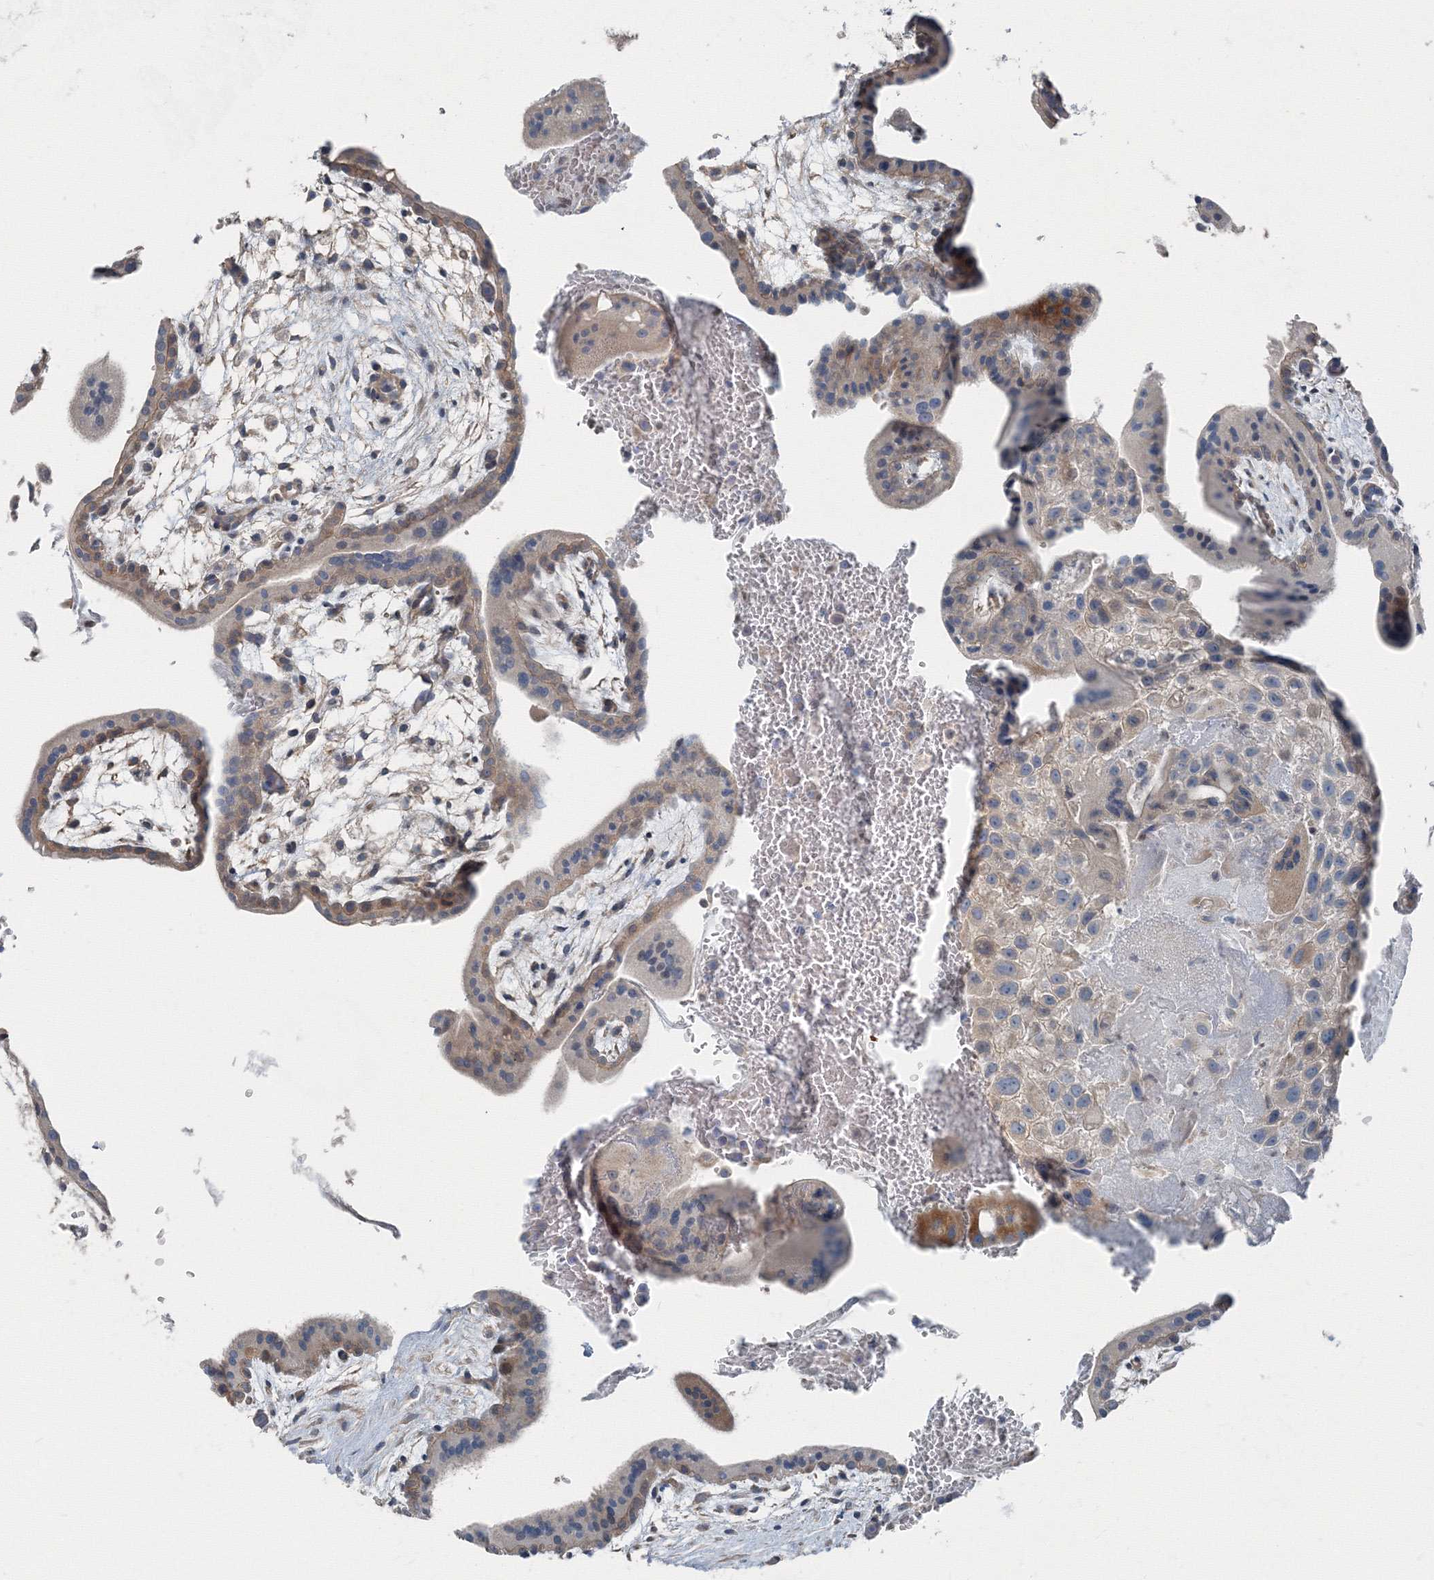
{"staining": {"intensity": "weak", "quantity": "<25%", "location": "cytoplasmic/membranous"}, "tissue": "placenta", "cell_type": "Decidual cells", "image_type": "normal", "snomed": [{"axis": "morphology", "description": "Normal tissue, NOS"}, {"axis": "topography", "description": "Placenta"}], "caption": "The IHC micrograph has no significant staining in decidual cells of placenta.", "gene": "AASDH", "patient": {"sex": "female", "age": 35}}